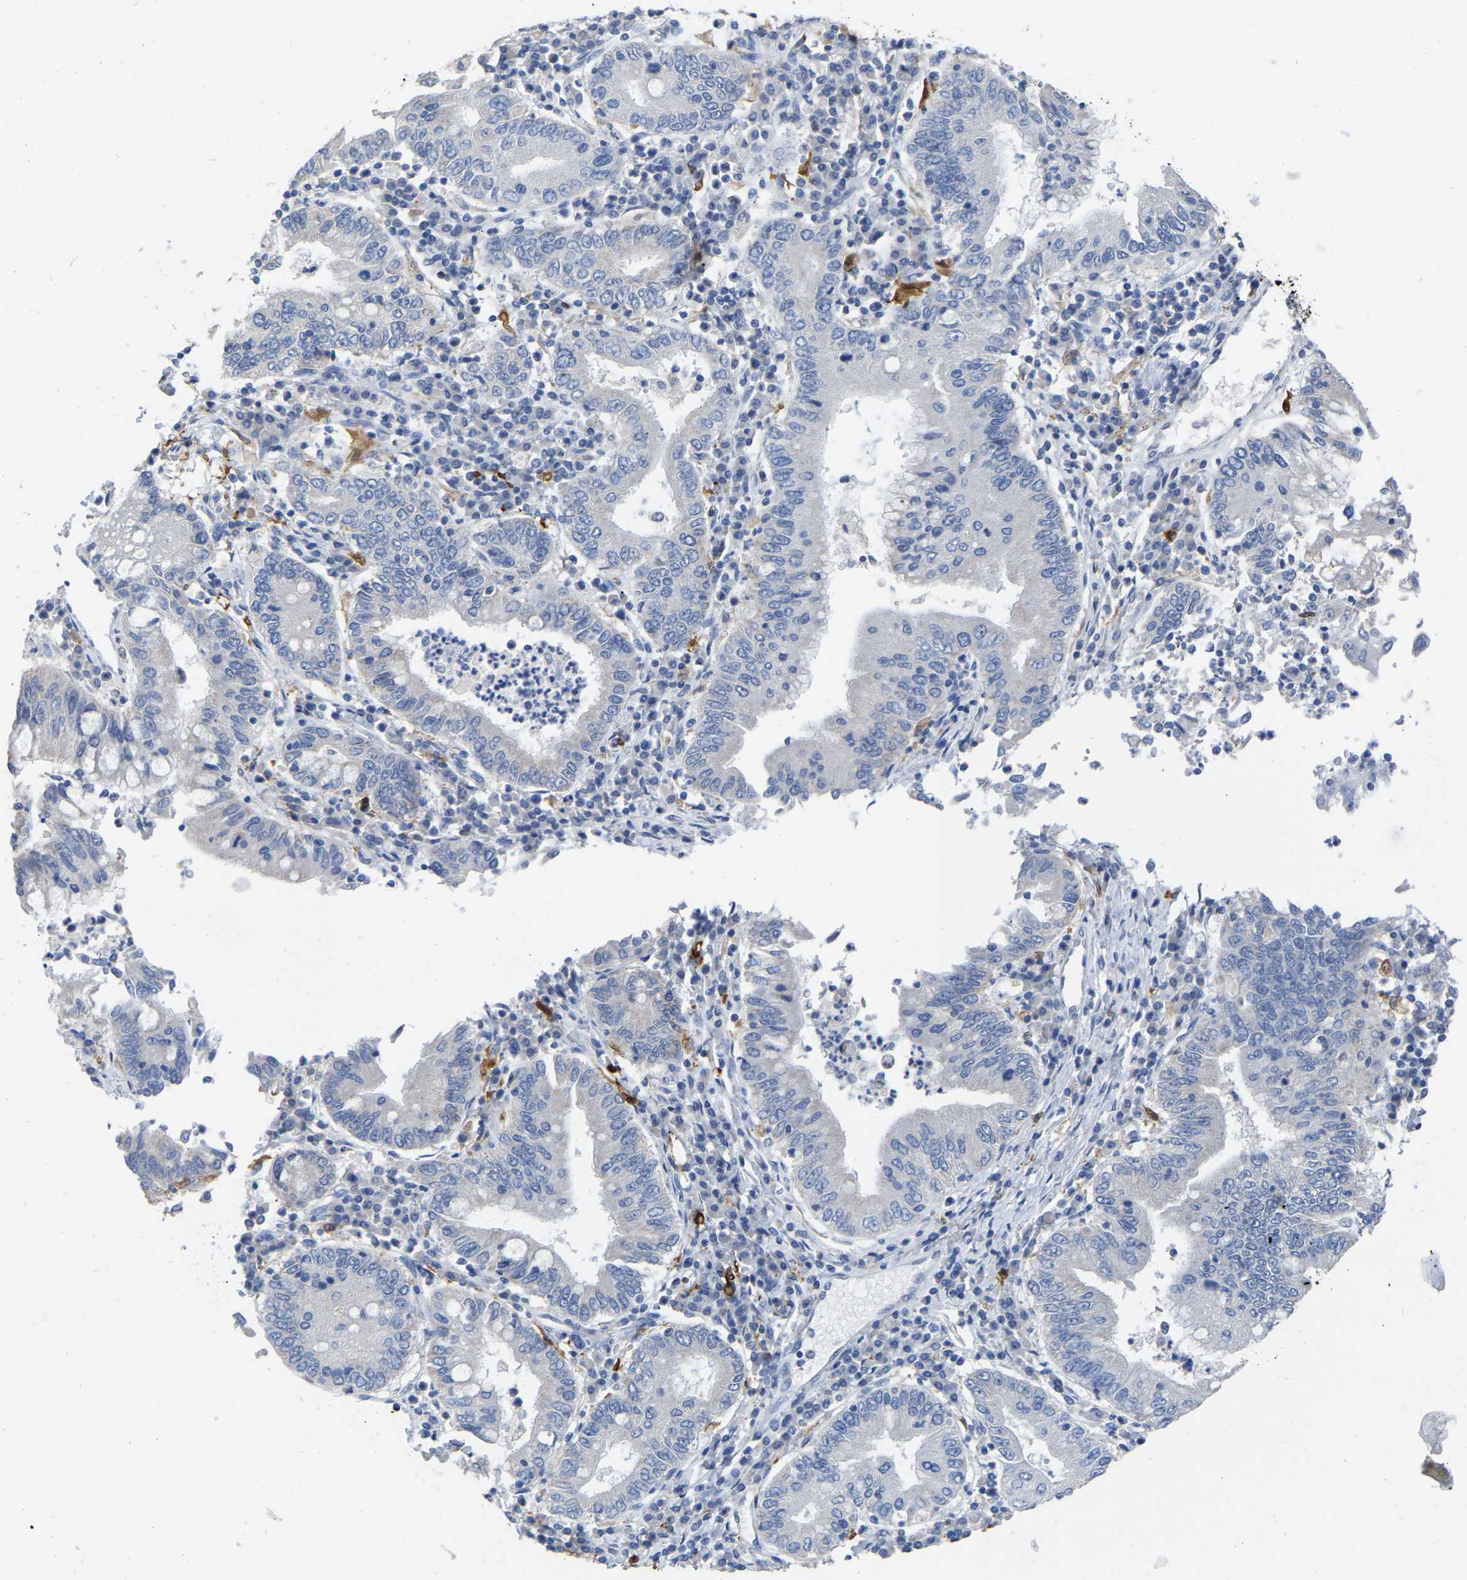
{"staining": {"intensity": "negative", "quantity": "none", "location": "none"}, "tissue": "stomach cancer", "cell_type": "Tumor cells", "image_type": "cancer", "snomed": [{"axis": "morphology", "description": "Normal tissue, NOS"}, {"axis": "morphology", "description": "Adenocarcinoma, NOS"}, {"axis": "topography", "description": "Esophagus"}, {"axis": "topography", "description": "Stomach, upper"}, {"axis": "topography", "description": "Peripheral nerve tissue"}], "caption": "Tumor cells show no significant protein staining in stomach cancer.", "gene": "ULBP2", "patient": {"sex": "male", "age": 62}}